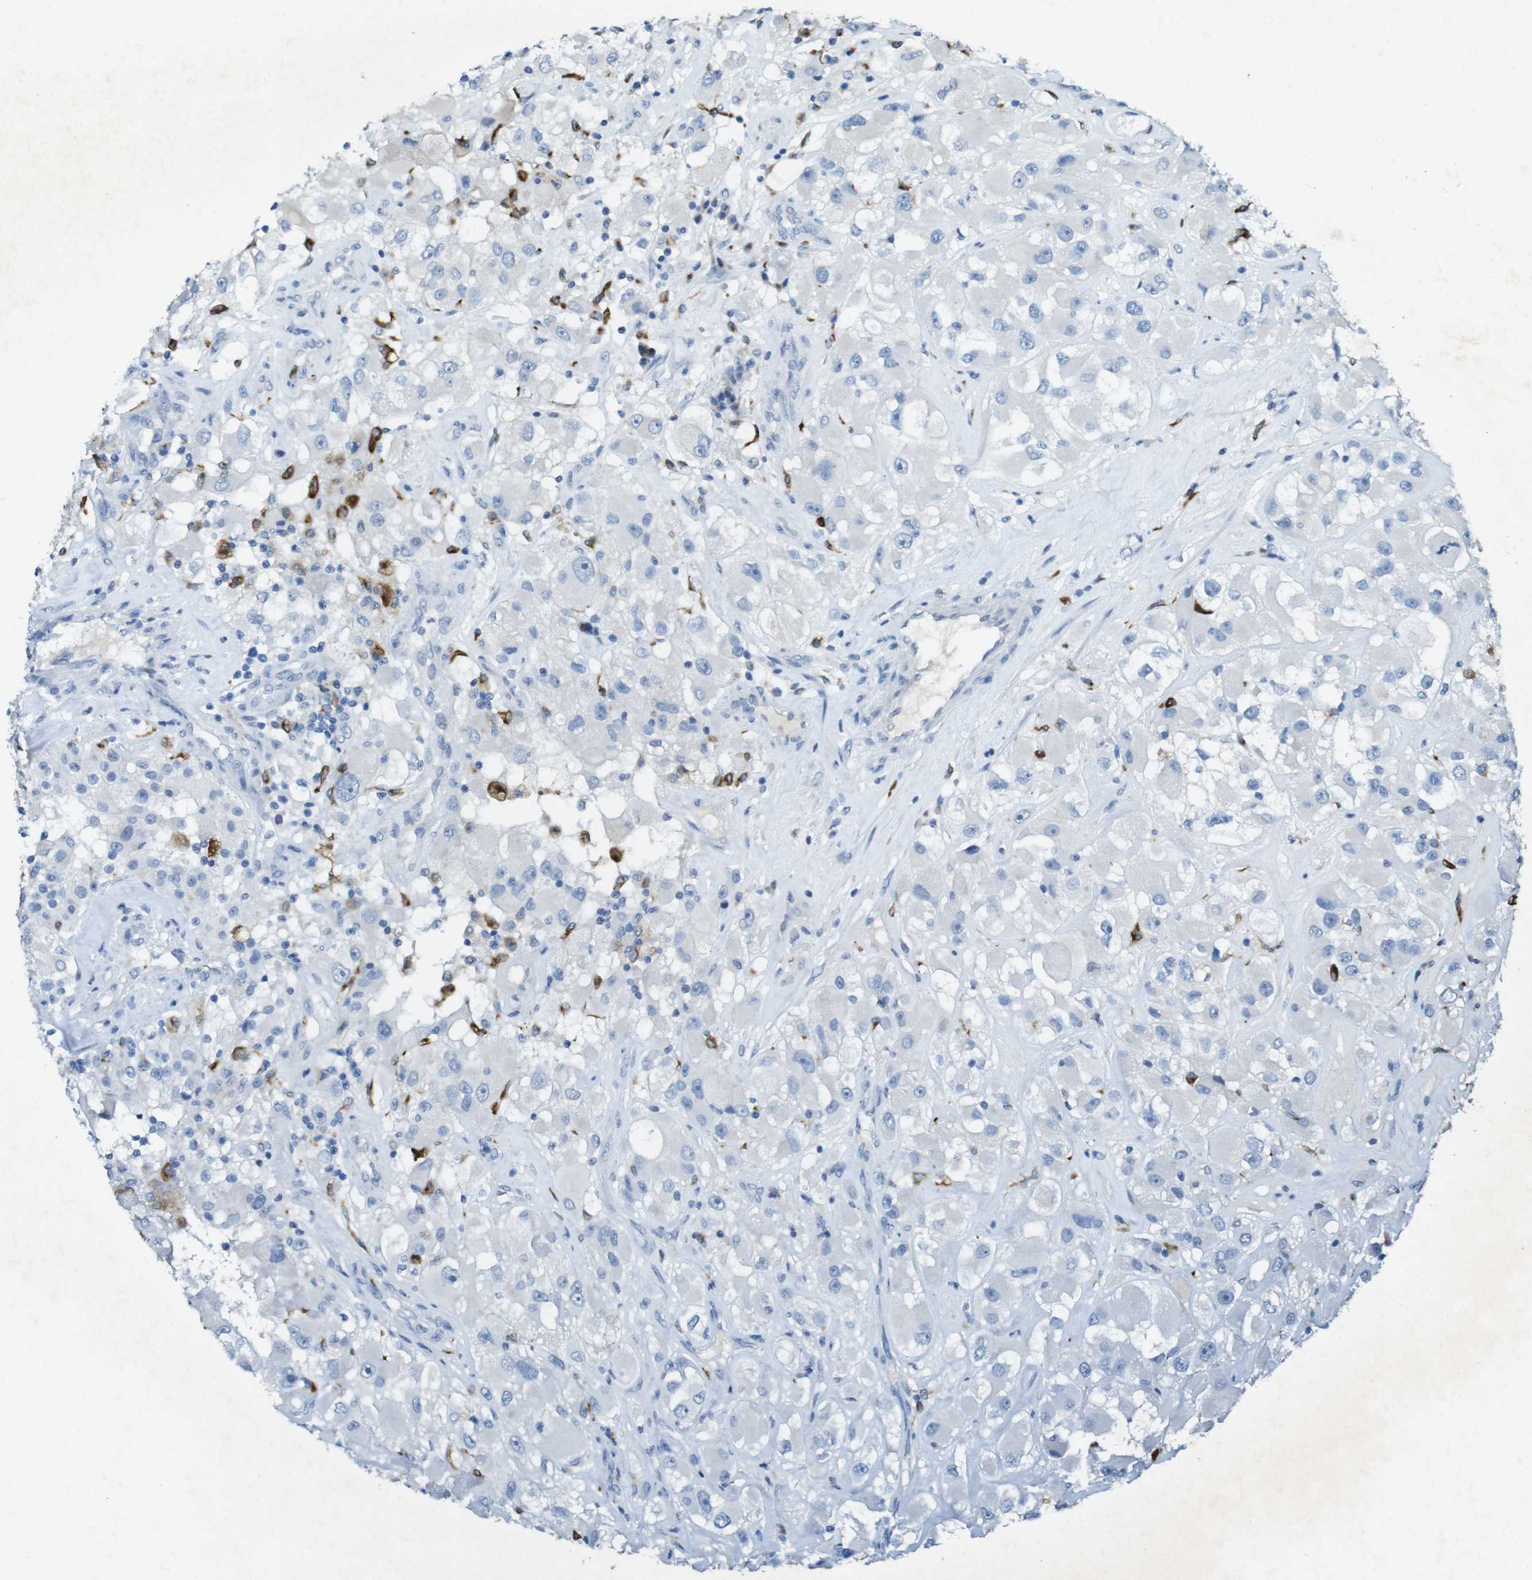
{"staining": {"intensity": "negative", "quantity": "none", "location": "none"}, "tissue": "renal cancer", "cell_type": "Tumor cells", "image_type": "cancer", "snomed": [{"axis": "morphology", "description": "Adenocarcinoma, NOS"}, {"axis": "topography", "description": "Kidney"}], "caption": "This is an immunohistochemistry (IHC) micrograph of renal cancer (adenocarcinoma). There is no staining in tumor cells.", "gene": "CD320", "patient": {"sex": "female", "age": 52}}